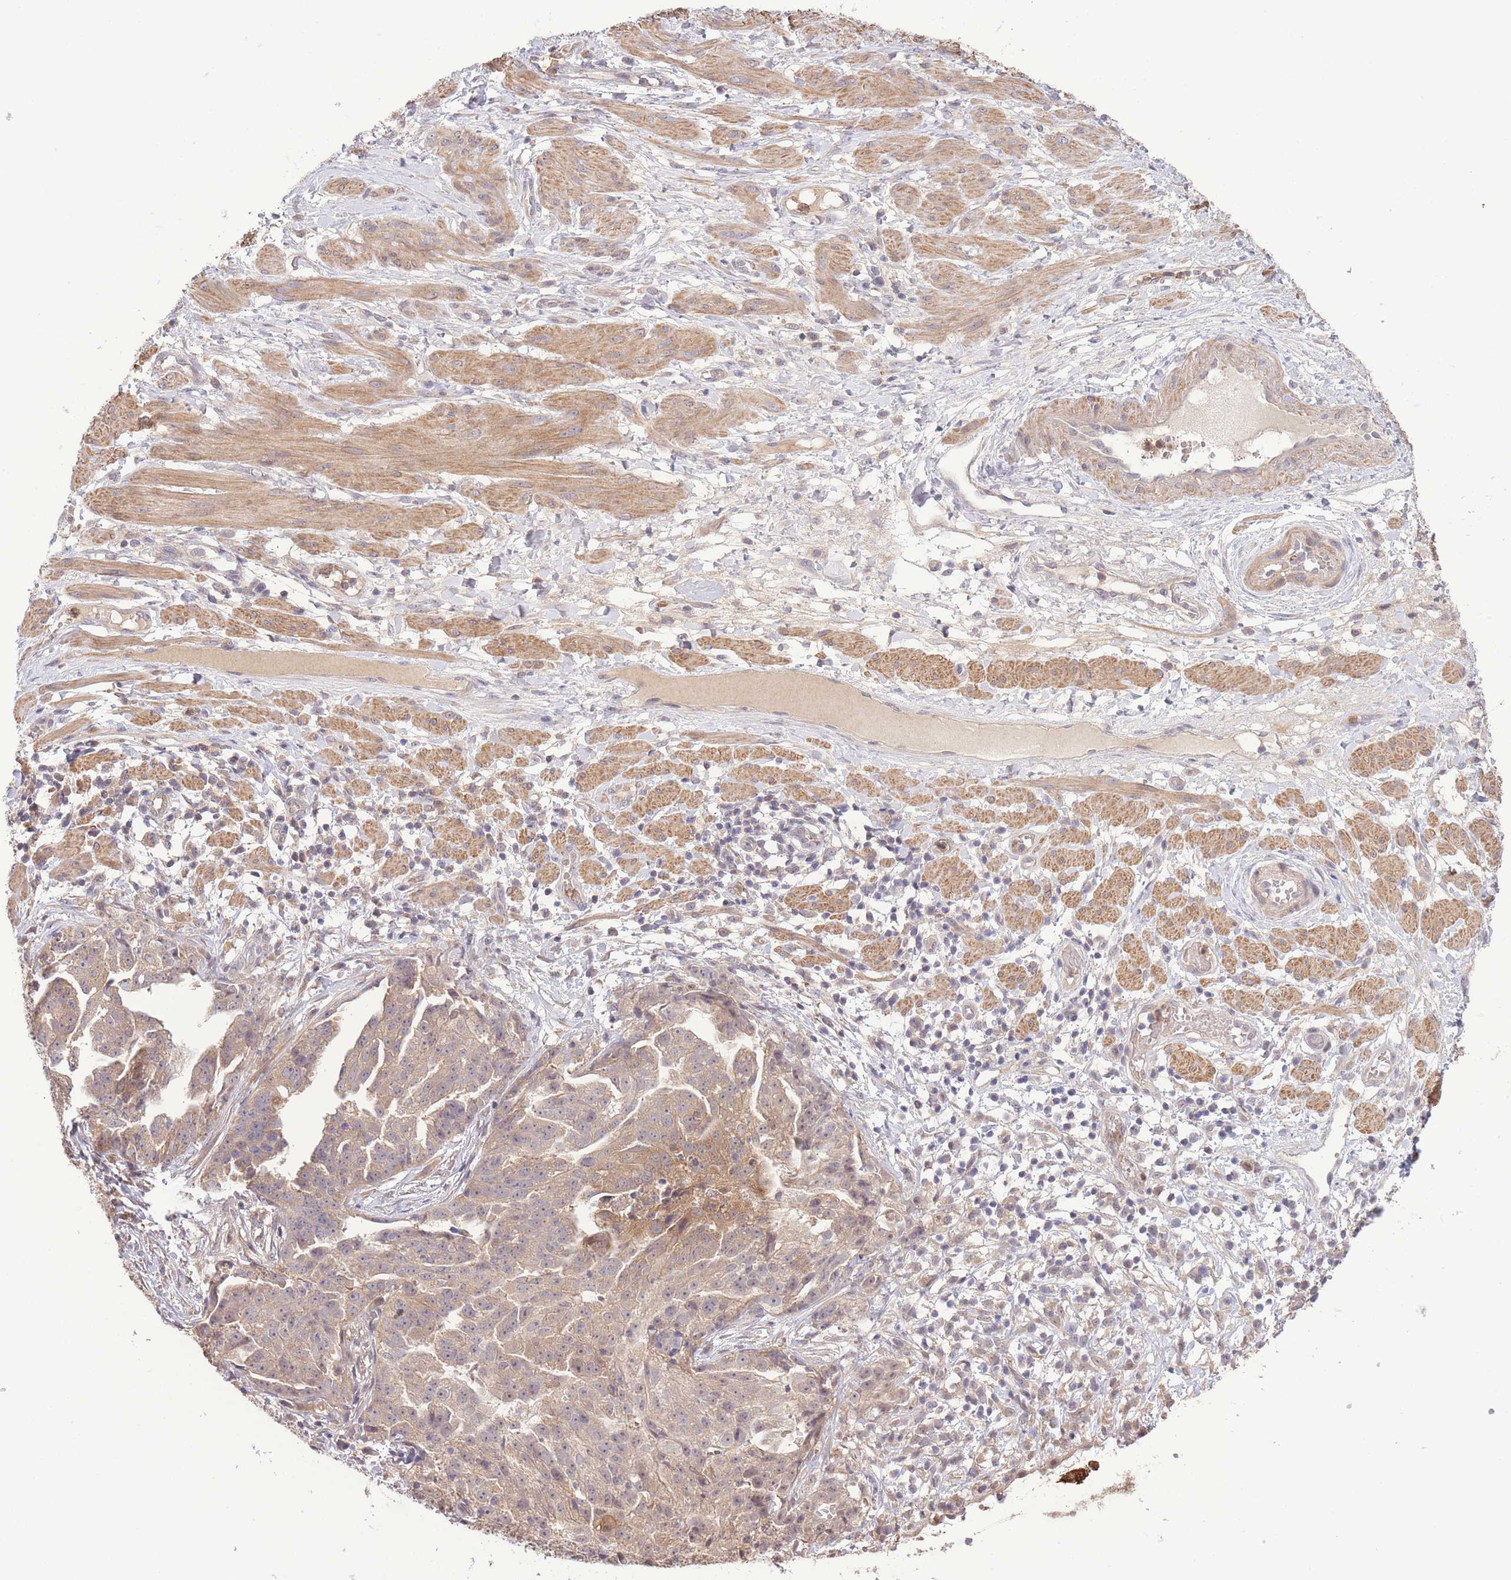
{"staining": {"intensity": "weak", "quantity": ">75%", "location": "cytoplasmic/membranous"}, "tissue": "ovarian cancer", "cell_type": "Tumor cells", "image_type": "cancer", "snomed": [{"axis": "morphology", "description": "Cystadenocarcinoma, serous, NOS"}, {"axis": "topography", "description": "Ovary"}], "caption": "A brown stain highlights weak cytoplasmic/membranous expression of a protein in ovarian cancer (serous cystadenocarcinoma) tumor cells. Nuclei are stained in blue.", "gene": "ZNF304", "patient": {"sex": "female", "age": 58}}